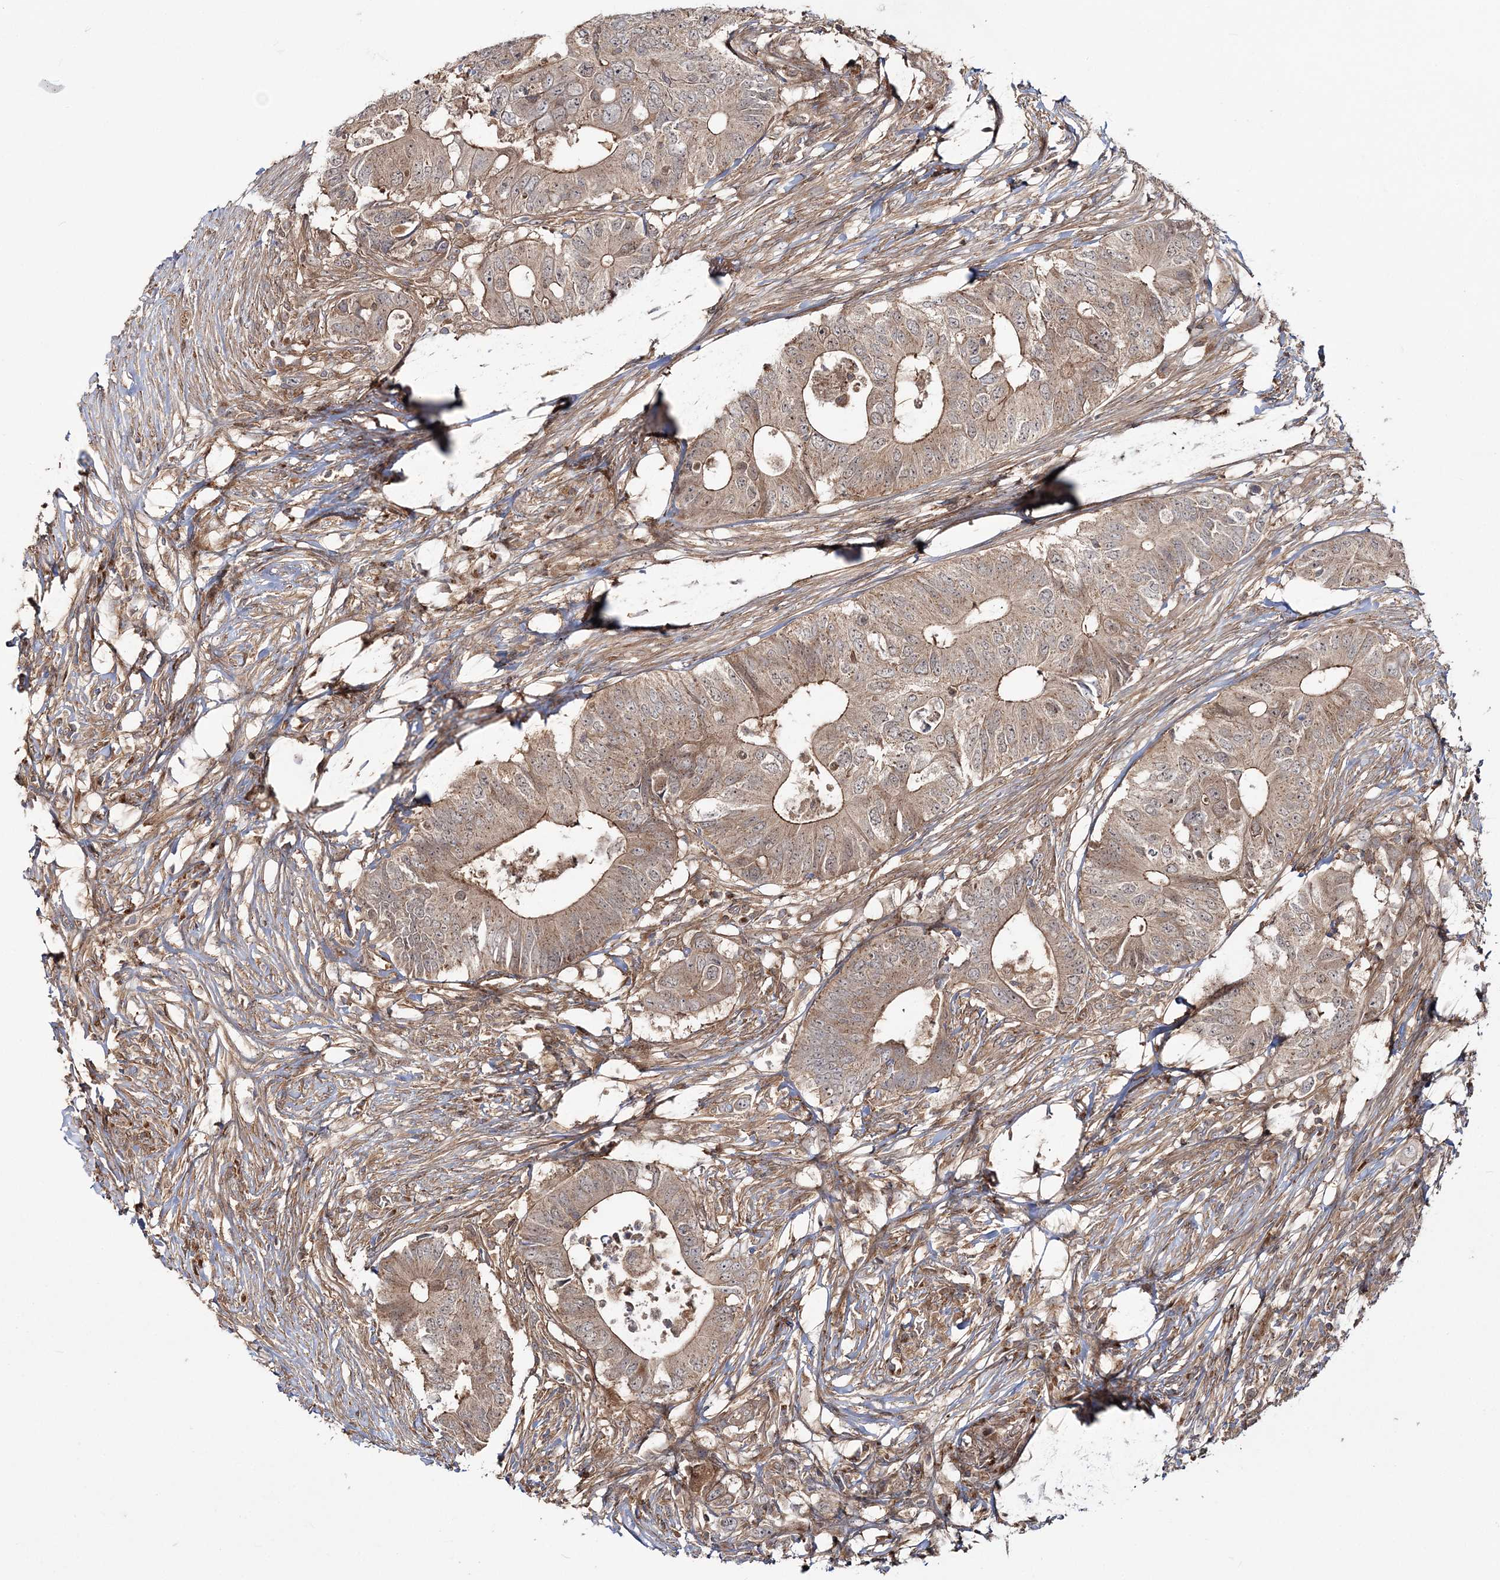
{"staining": {"intensity": "weak", "quantity": ">75%", "location": "cytoplasmic/membranous"}, "tissue": "colorectal cancer", "cell_type": "Tumor cells", "image_type": "cancer", "snomed": [{"axis": "morphology", "description": "Adenocarcinoma, NOS"}, {"axis": "topography", "description": "Colon"}], "caption": "Adenocarcinoma (colorectal) stained with DAB (3,3'-diaminobenzidine) immunohistochemistry (IHC) demonstrates low levels of weak cytoplasmic/membranous expression in about >75% of tumor cells.", "gene": "MOCS2", "patient": {"sex": "male", "age": 71}}